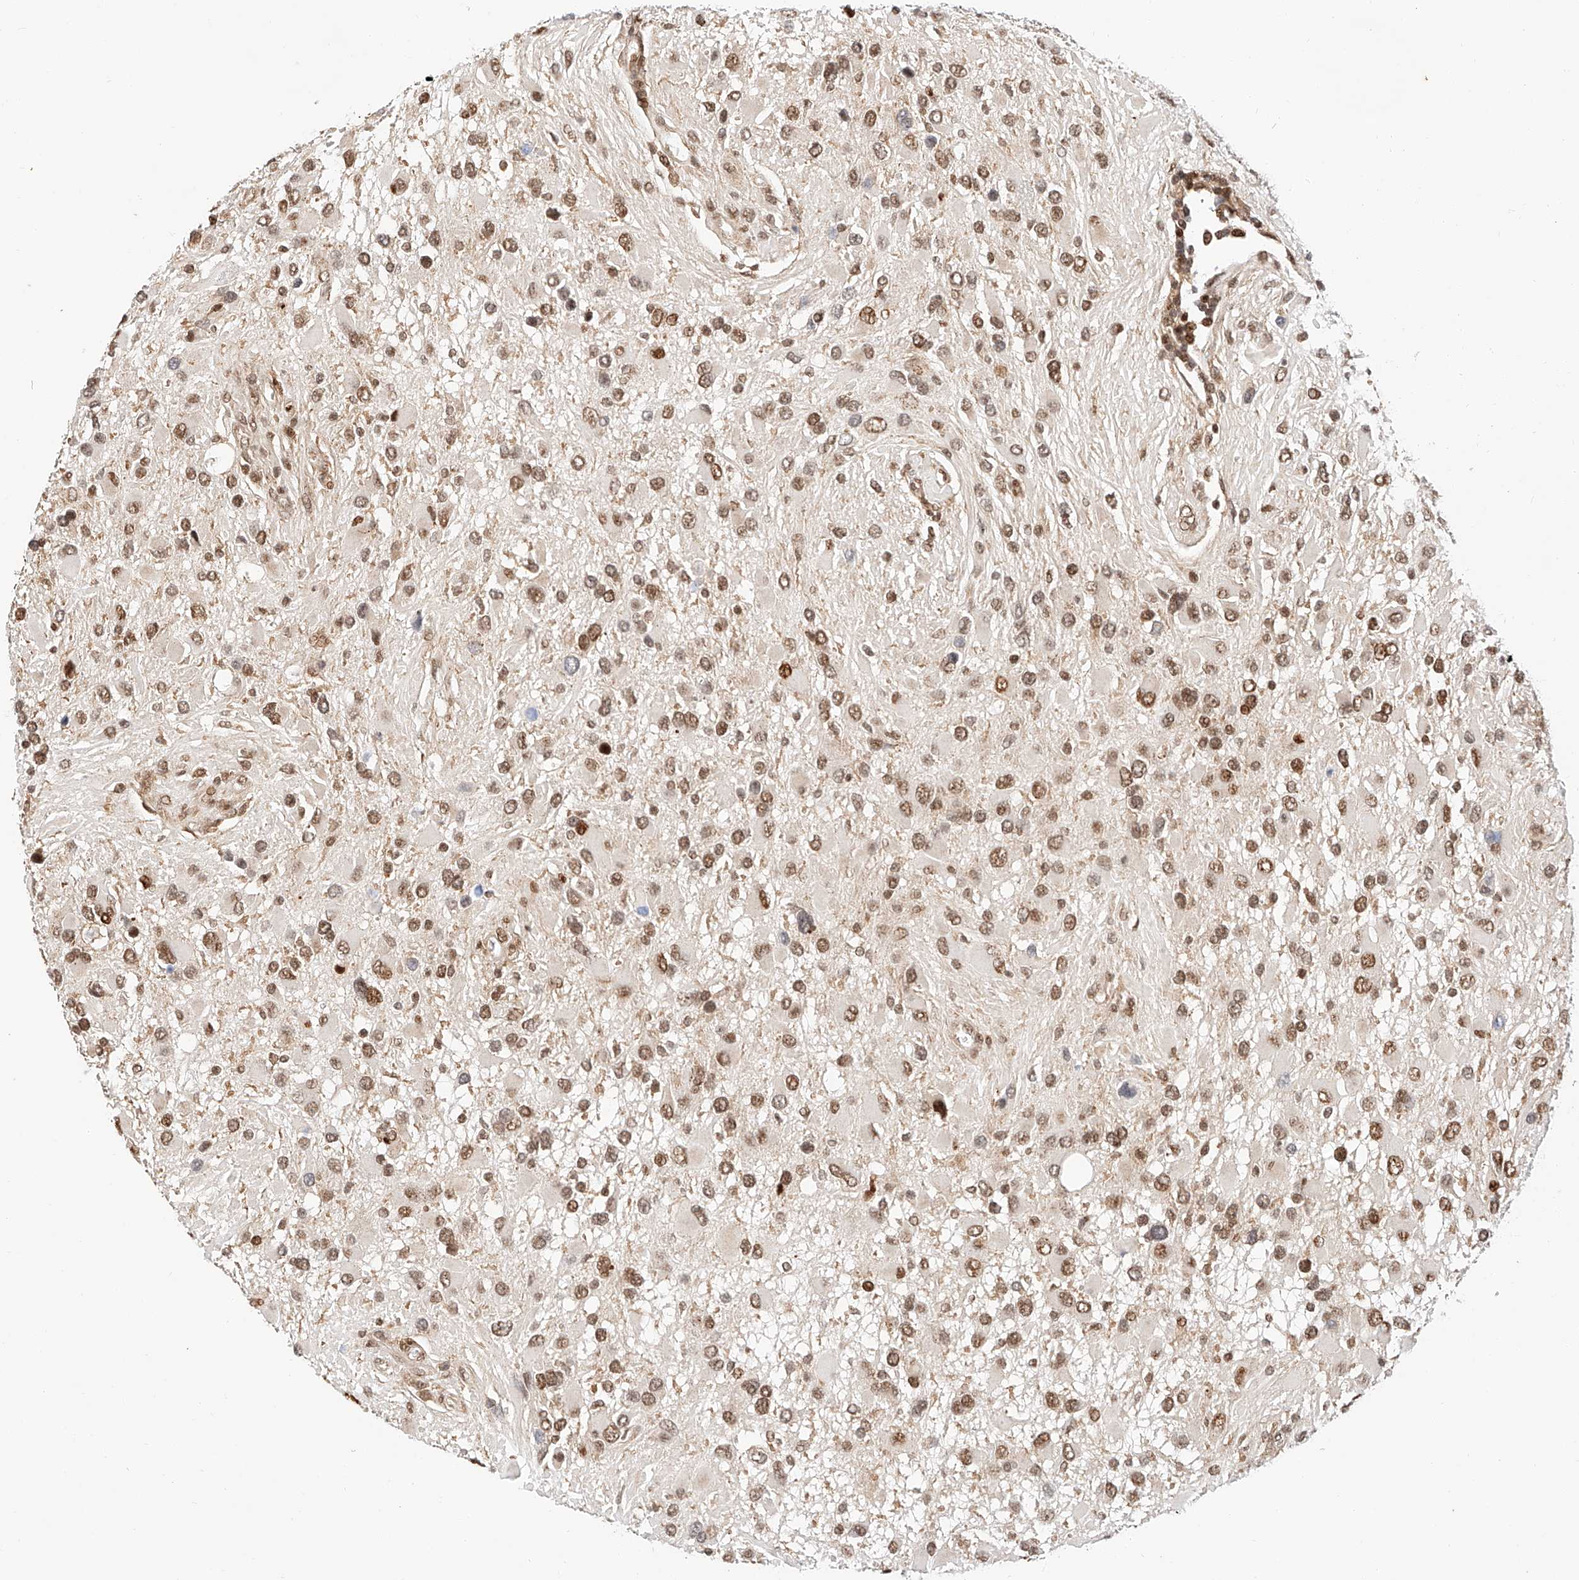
{"staining": {"intensity": "moderate", "quantity": ">75%", "location": "nuclear"}, "tissue": "glioma", "cell_type": "Tumor cells", "image_type": "cancer", "snomed": [{"axis": "morphology", "description": "Glioma, malignant, High grade"}, {"axis": "topography", "description": "Brain"}], "caption": "Immunohistochemical staining of glioma demonstrates medium levels of moderate nuclear protein expression in approximately >75% of tumor cells. Nuclei are stained in blue.", "gene": "HDAC9", "patient": {"sex": "male", "age": 53}}